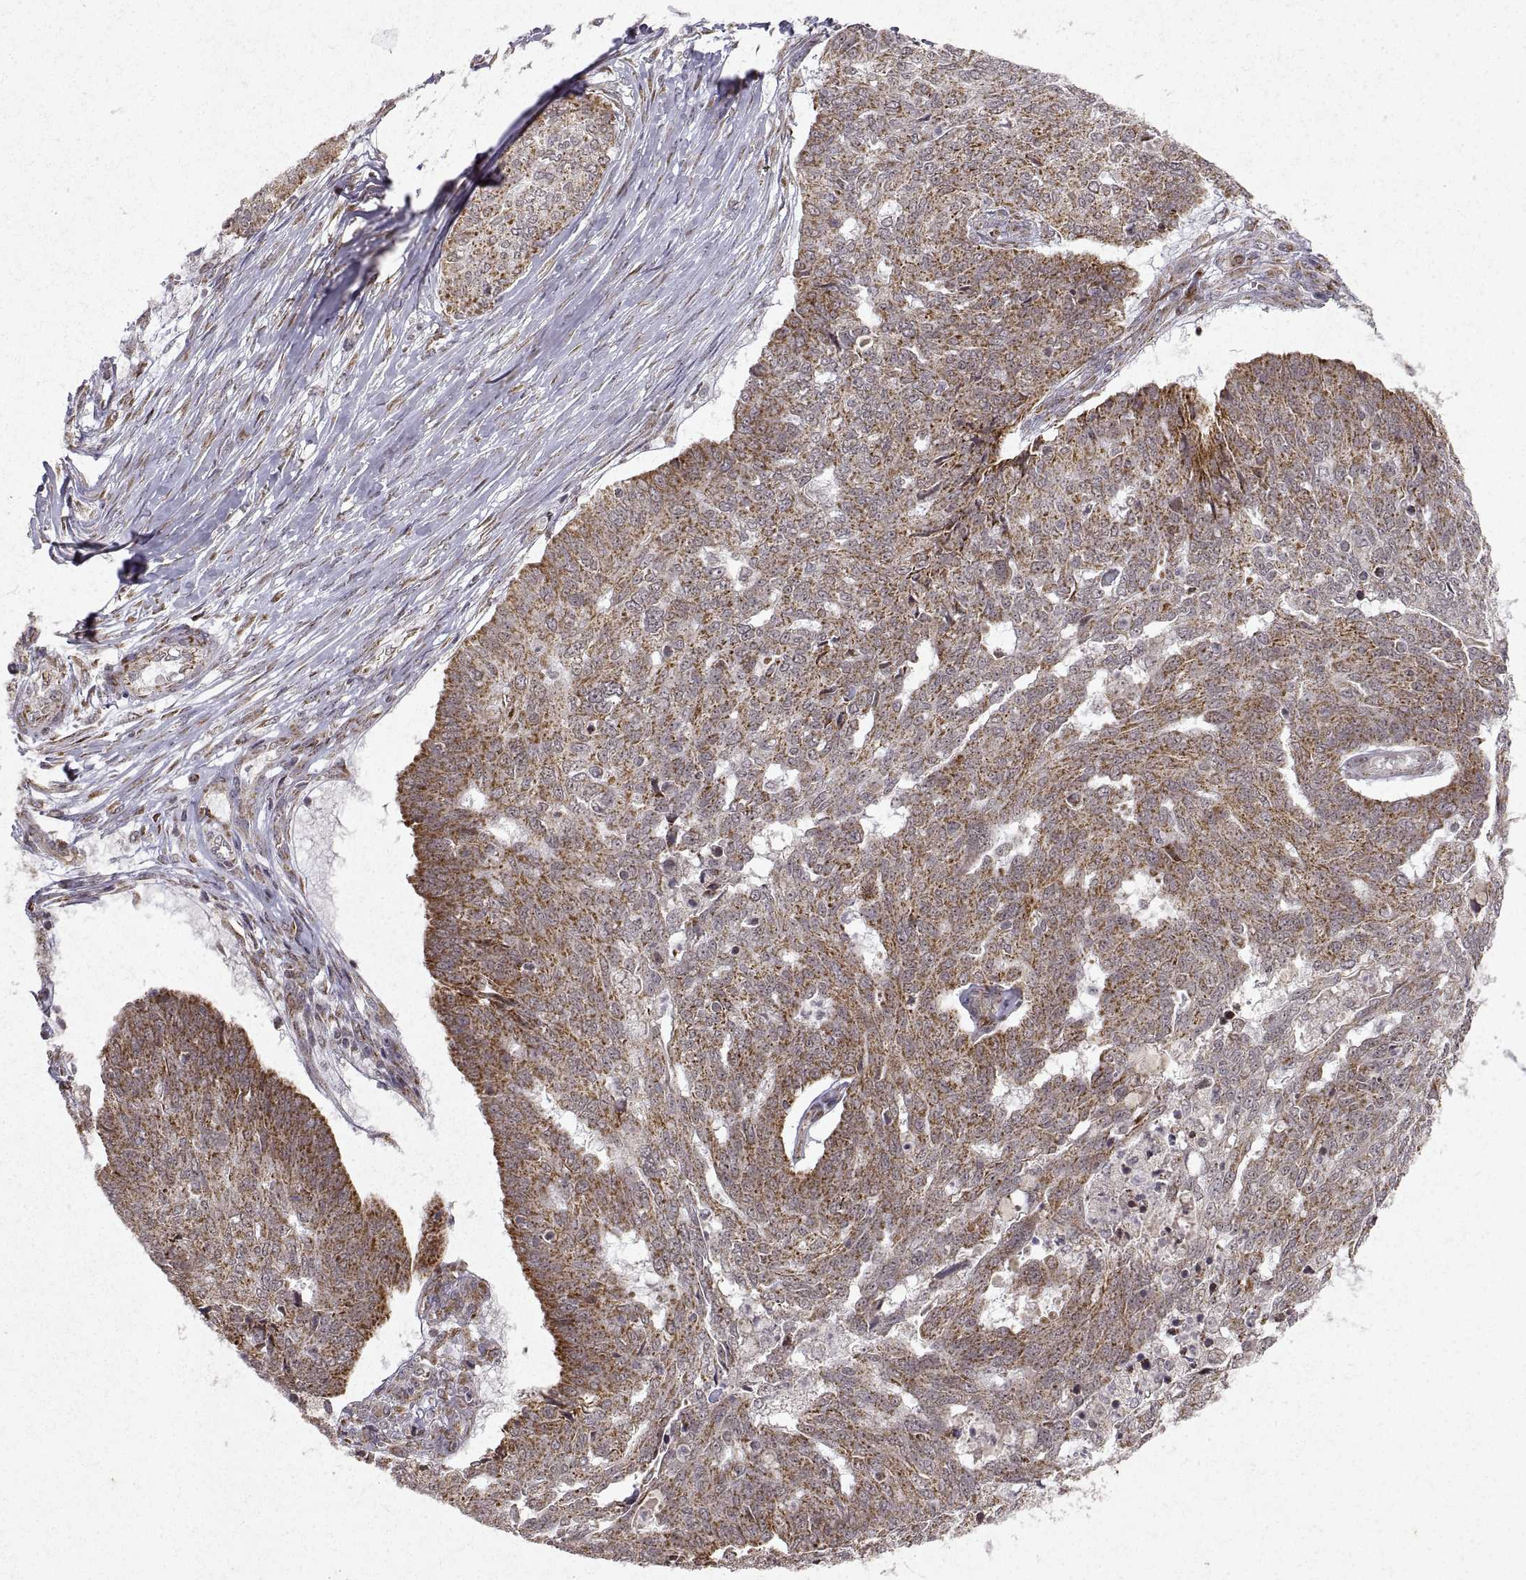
{"staining": {"intensity": "moderate", "quantity": ">75%", "location": "cytoplasmic/membranous"}, "tissue": "ovarian cancer", "cell_type": "Tumor cells", "image_type": "cancer", "snomed": [{"axis": "morphology", "description": "Cystadenocarcinoma, serous, NOS"}, {"axis": "topography", "description": "Ovary"}], "caption": "Immunohistochemistry (DAB) staining of serous cystadenocarcinoma (ovarian) demonstrates moderate cytoplasmic/membranous protein positivity in about >75% of tumor cells.", "gene": "MANBAL", "patient": {"sex": "female", "age": 67}}